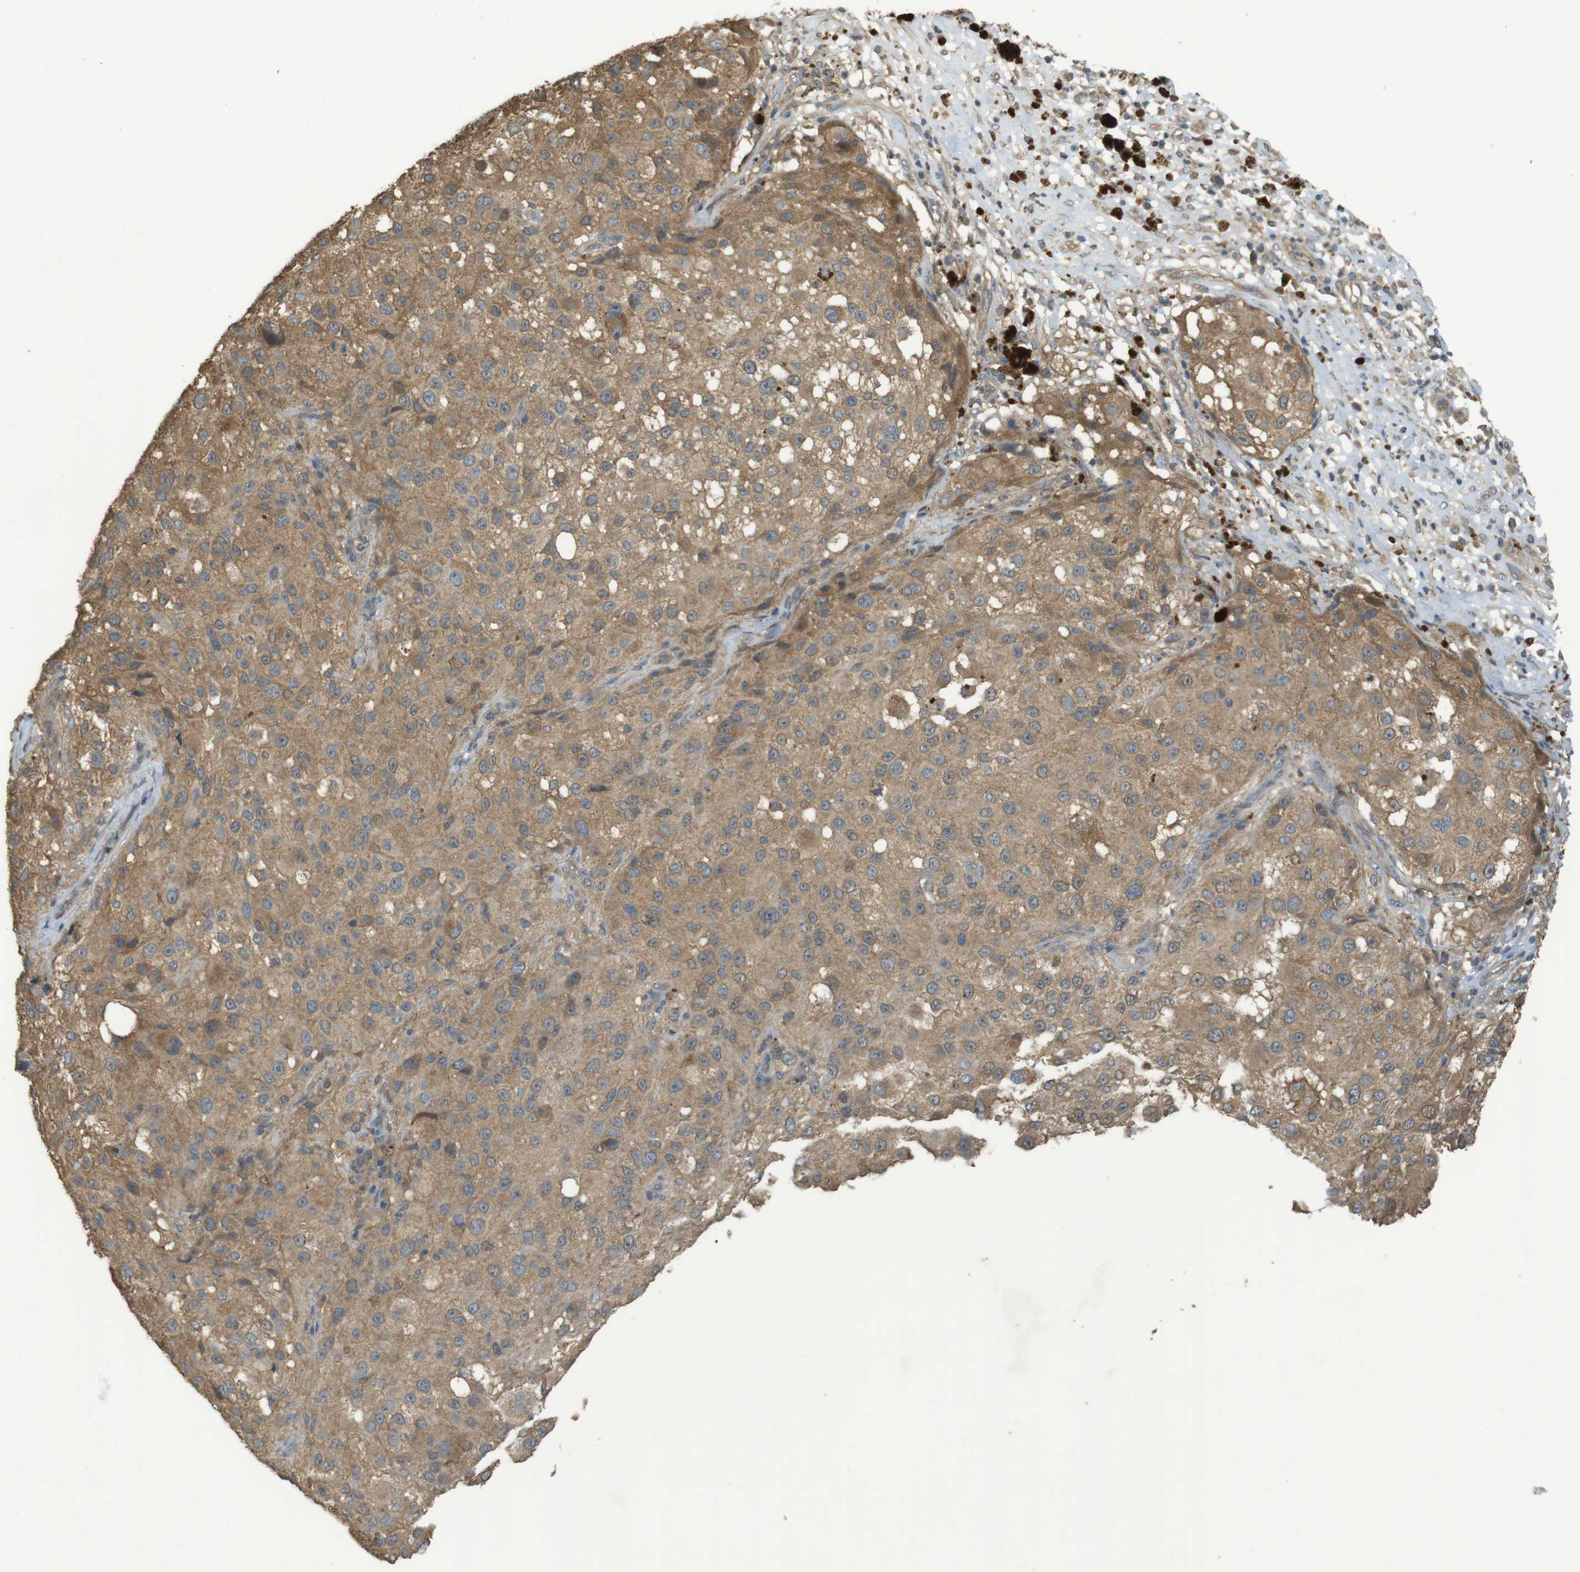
{"staining": {"intensity": "moderate", "quantity": ">75%", "location": "cytoplasmic/membranous"}, "tissue": "melanoma", "cell_type": "Tumor cells", "image_type": "cancer", "snomed": [{"axis": "morphology", "description": "Necrosis, NOS"}, {"axis": "morphology", "description": "Malignant melanoma, NOS"}, {"axis": "topography", "description": "Skin"}], "caption": "Immunohistochemical staining of human malignant melanoma shows medium levels of moderate cytoplasmic/membranous positivity in about >75% of tumor cells. Nuclei are stained in blue.", "gene": "ZDHHC20", "patient": {"sex": "female", "age": 87}}